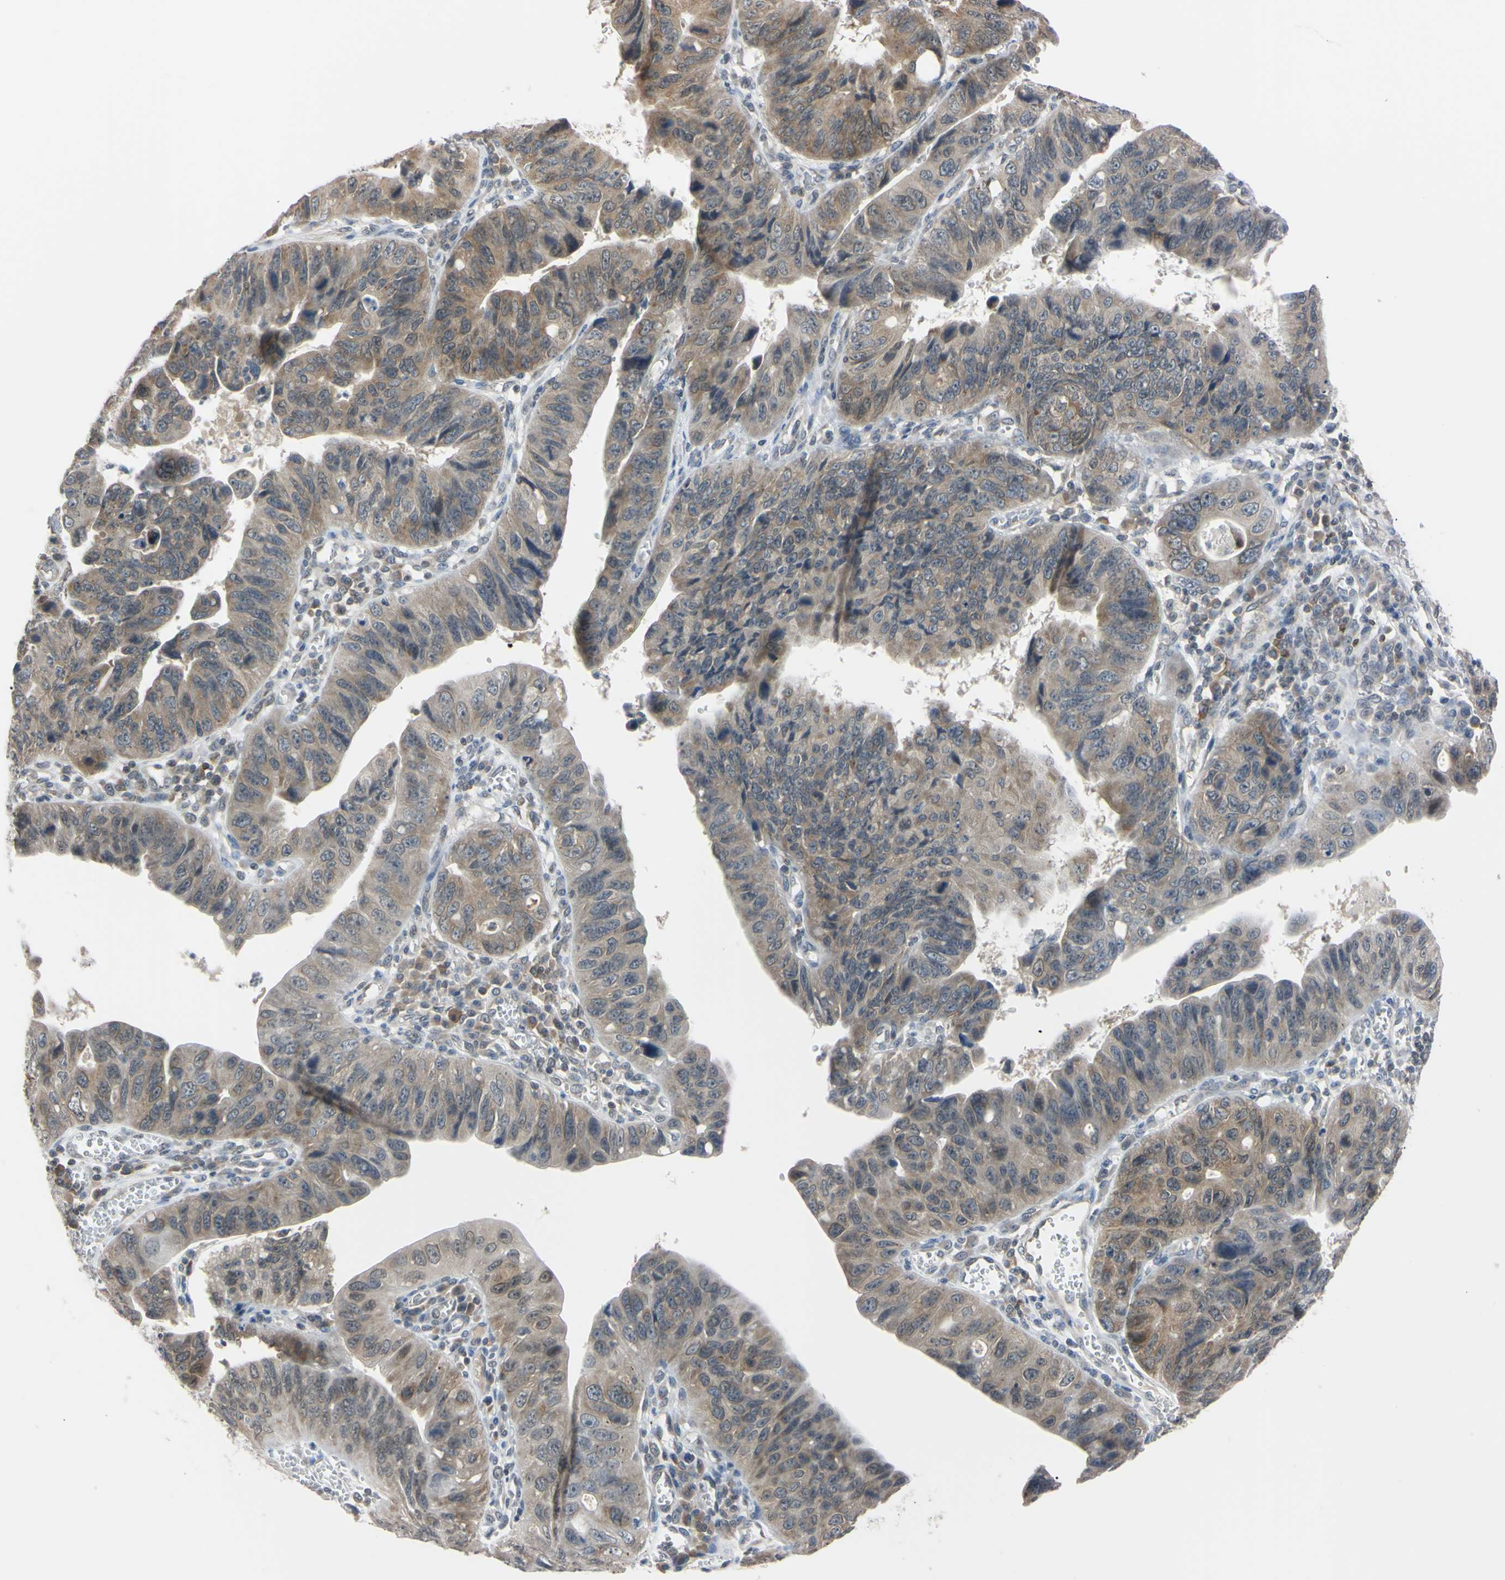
{"staining": {"intensity": "weak", "quantity": ">75%", "location": "cytoplasmic/membranous"}, "tissue": "stomach cancer", "cell_type": "Tumor cells", "image_type": "cancer", "snomed": [{"axis": "morphology", "description": "Adenocarcinoma, NOS"}, {"axis": "topography", "description": "Stomach"}], "caption": "This is a photomicrograph of IHC staining of stomach cancer (adenocarcinoma), which shows weak staining in the cytoplasmic/membranous of tumor cells.", "gene": "UBE2I", "patient": {"sex": "male", "age": 59}}